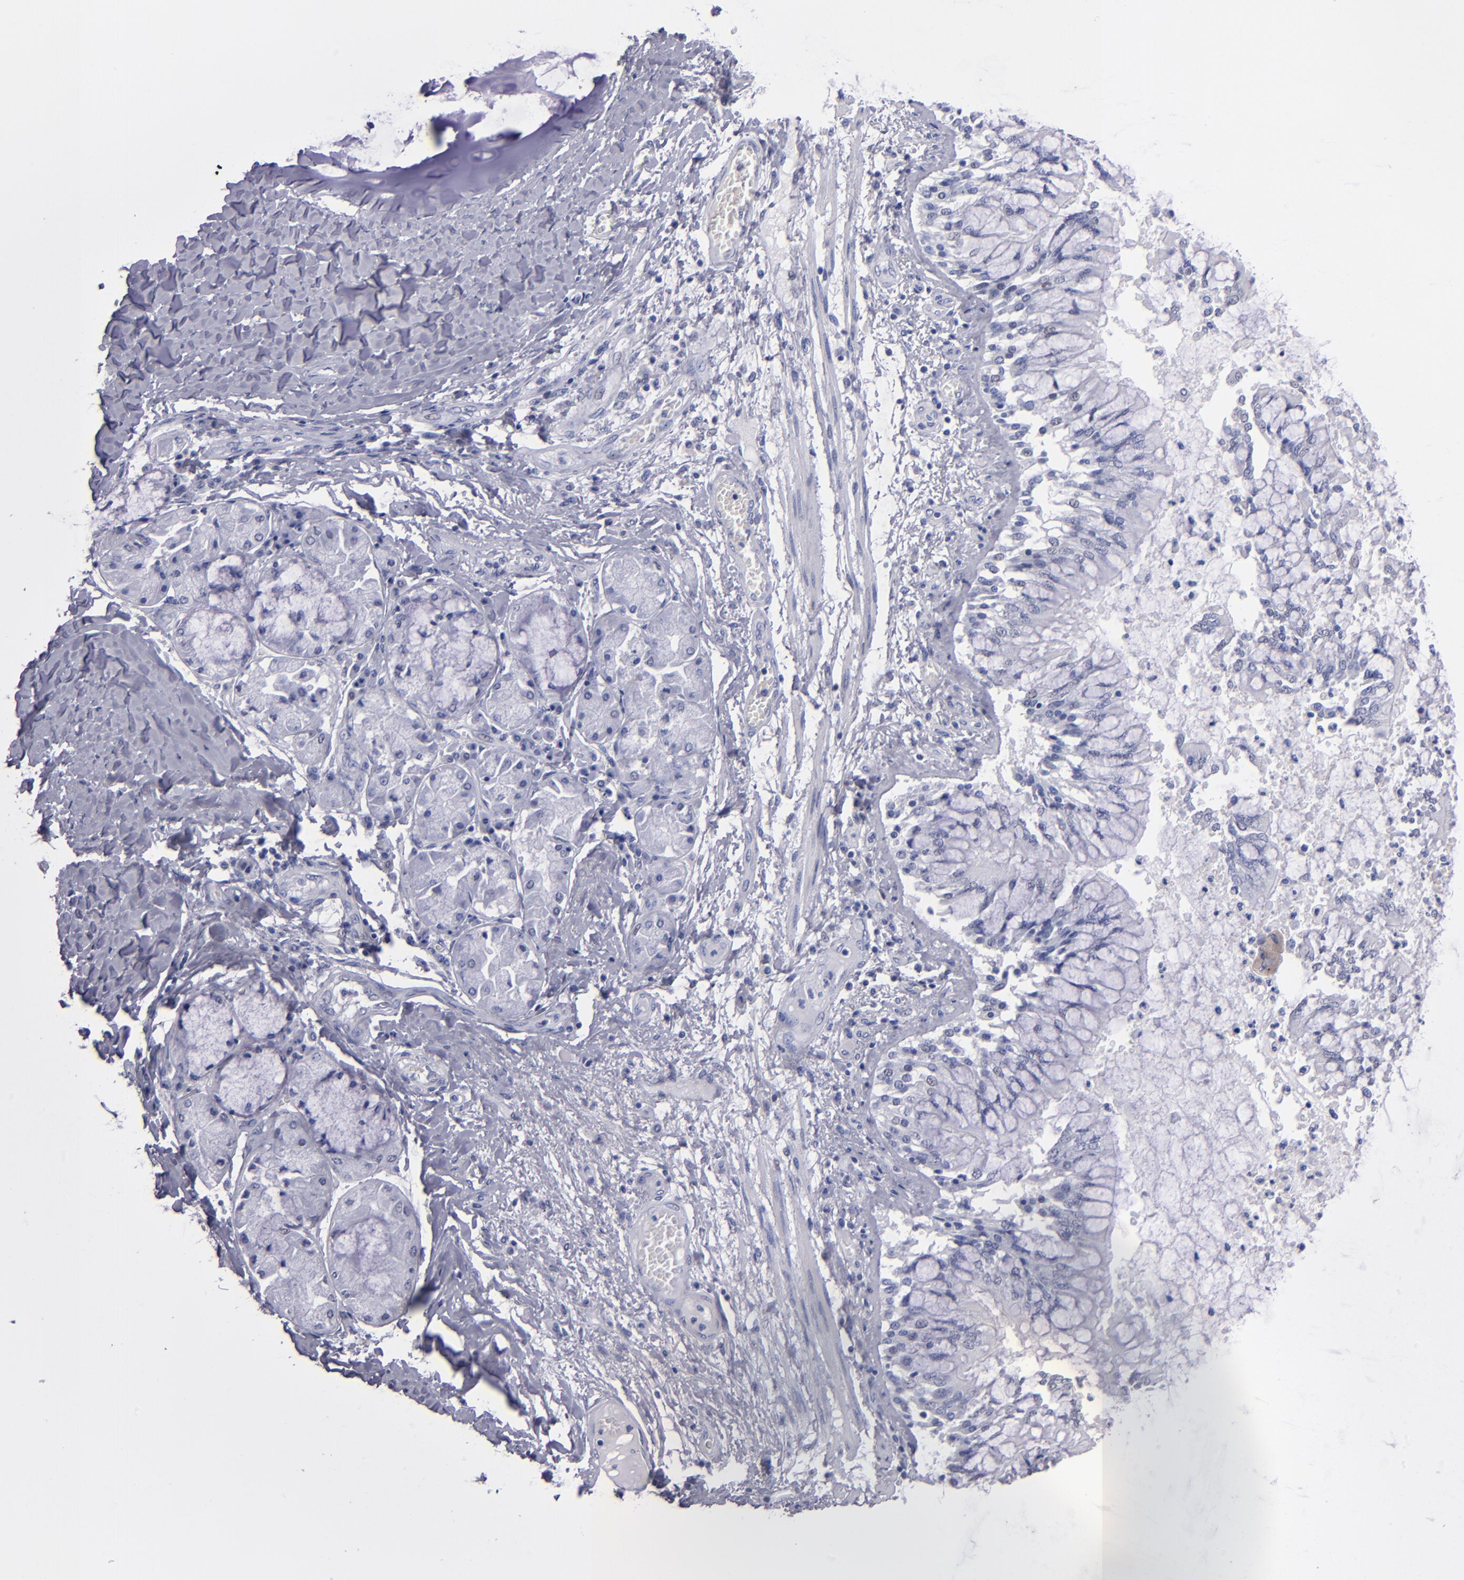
{"staining": {"intensity": "negative", "quantity": "none", "location": "none"}, "tissue": "bronchus", "cell_type": "Respiratory epithelial cells", "image_type": "normal", "snomed": [{"axis": "morphology", "description": "Normal tissue, NOS"}, {"axis": "topography", "description": "Cartilage tissue"}, {"axis": "topography", "description": "Bronchus"}, {"axis": "topography", "description": "Lung"}], "caption": "IHC histopathology image of unremarkable human bronchus stained for a protein (brown), which exhibits no staining in respiratory epithelial cells.", "gene": "HNF1B", "patient": {"sex": "female", "age": 49}}